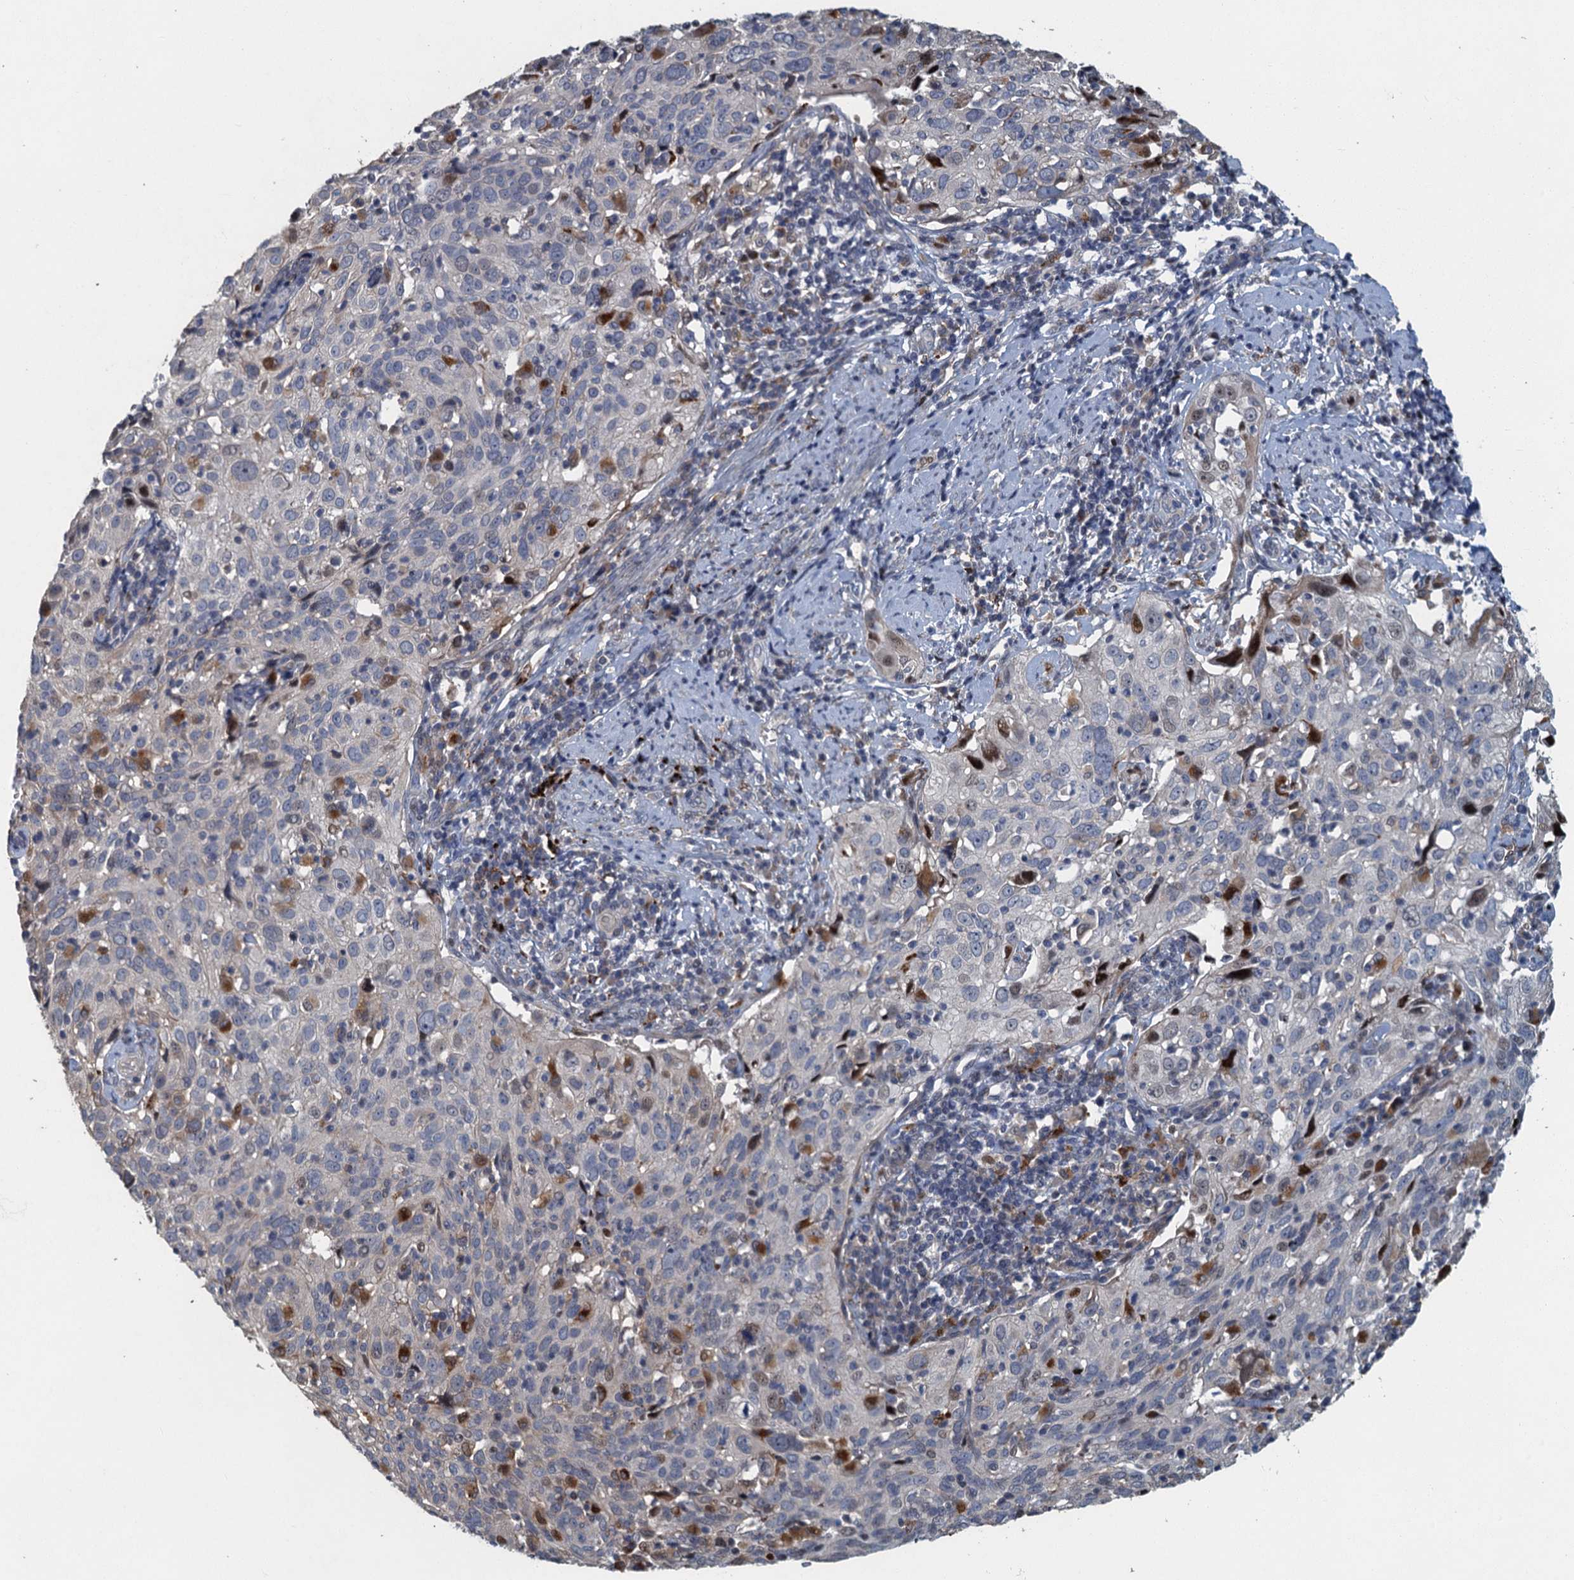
{"staining": {"intensity": "negative", "quantity": "none", "location": "none"}, "tissue": "cervical cancer", "cell_type": "Tumor cells", "image_type": "cancer", "snomed": [{"axis": "morphology", "description": "Squamous cell carcinoma, NOS"}, {"axis": "topography", "description": "Cervix"}], "caption": "An IHC photomicrograph of cervical cancer (squamous cell carcinoma) is shown. There is no staining in tumor cells of cervical cancer (squamous cell carcinoma). (DAB immunohistochemistry (IHC) with hematoxylin counter stain).", "gene": "AGRN", "patient": {"sex": "female", "age": 31}}